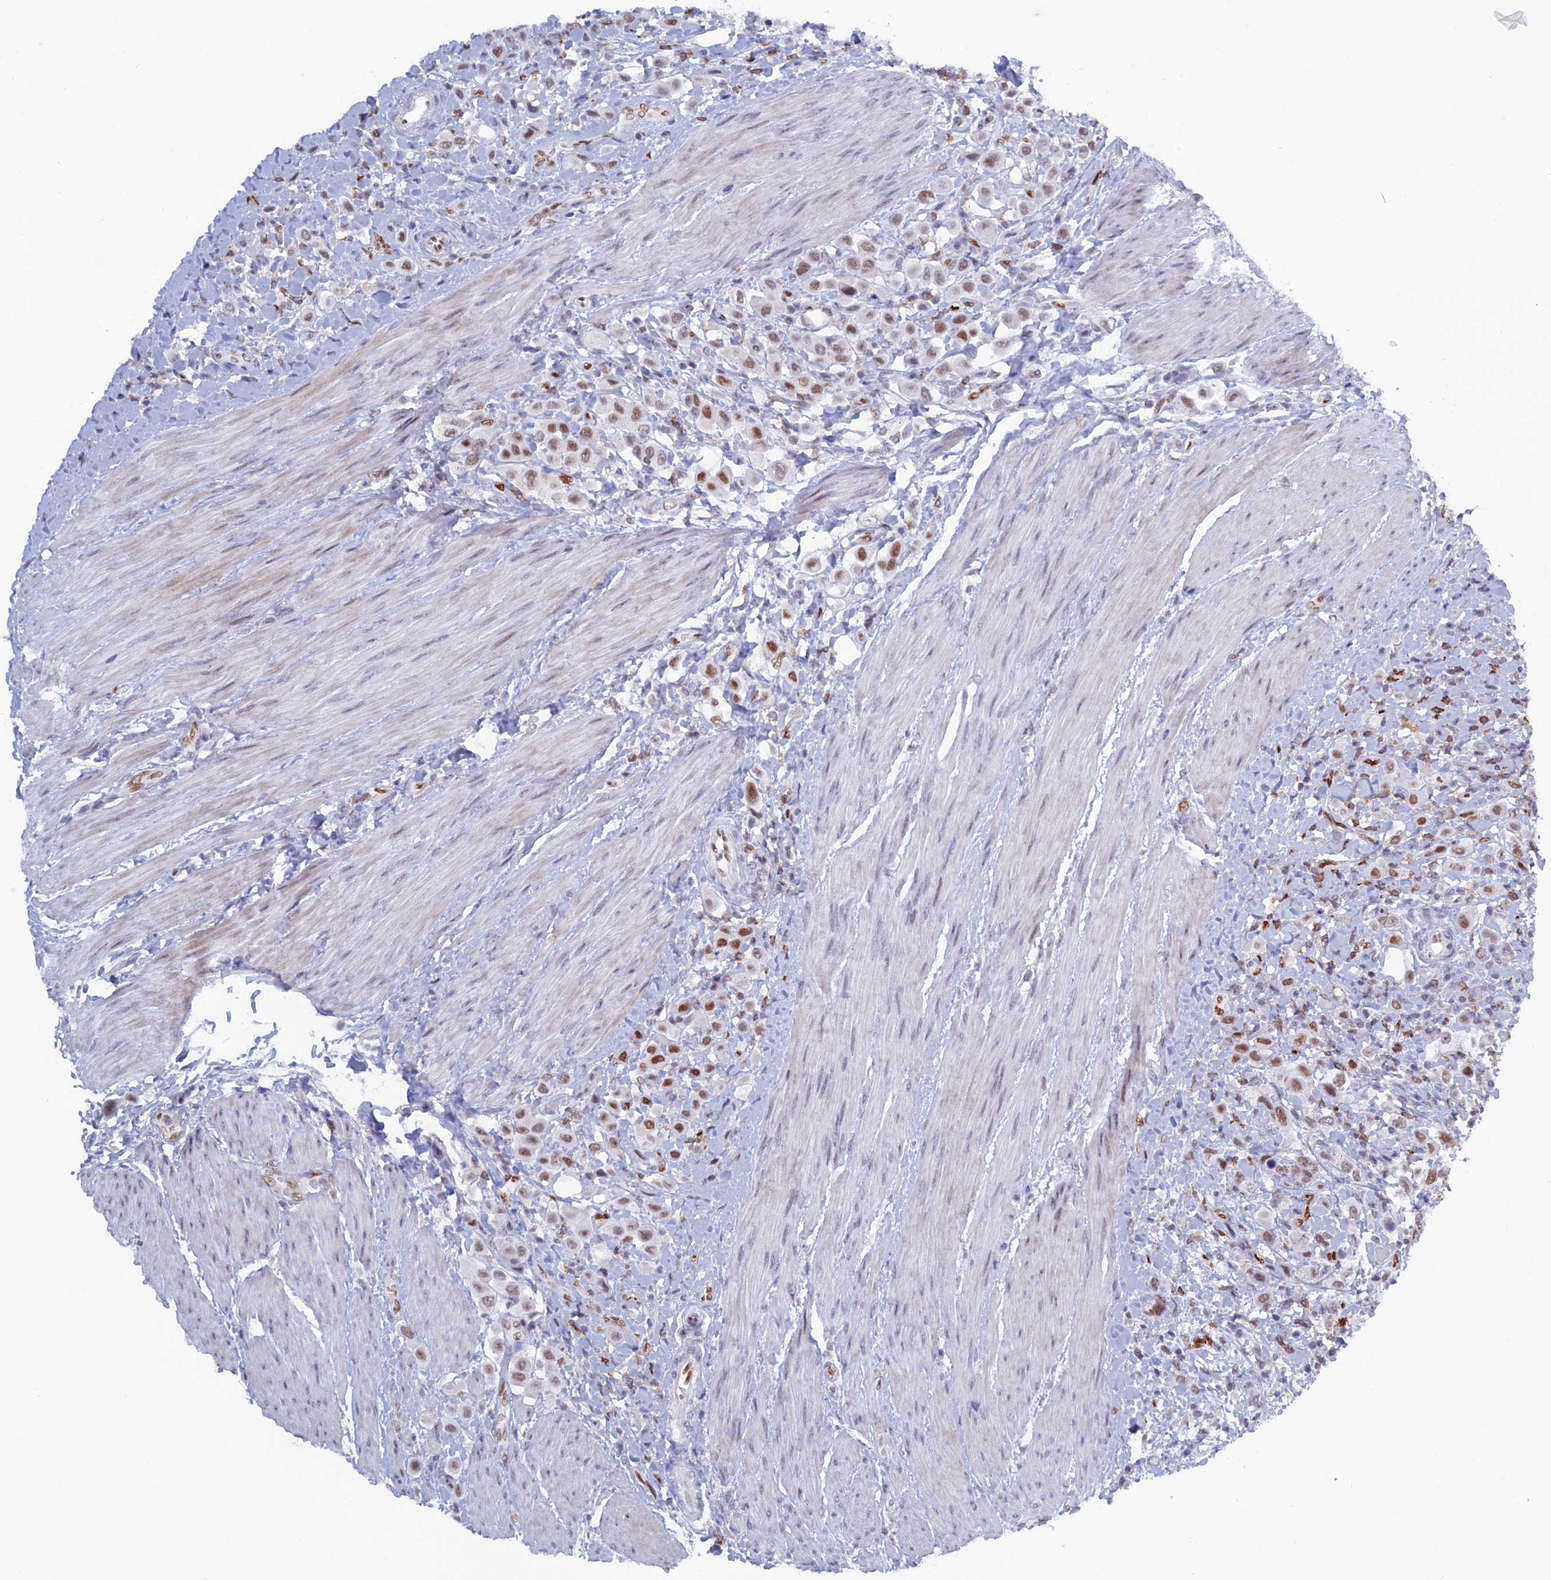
{"staining": {"intensity": "moderate", "quantity": ">75%", "location": "nuclear"}, "tissue": "urothelial cancer", "cell_type": "Tumor cells", "image_type": "cancer", "snomed": [{"axis": "morphology", "description": "Urothelial carcinoma, High grade"}, {"axis": "topography", "description": "Urinary bladder"}], "caption": "This image displays IHC staining of urothelial cancer, with medium moderate nuclear staining in approximately >75% of tumor cells.", "gene": "NOL4L", "patient": {"sex": "male", "age": 50}}